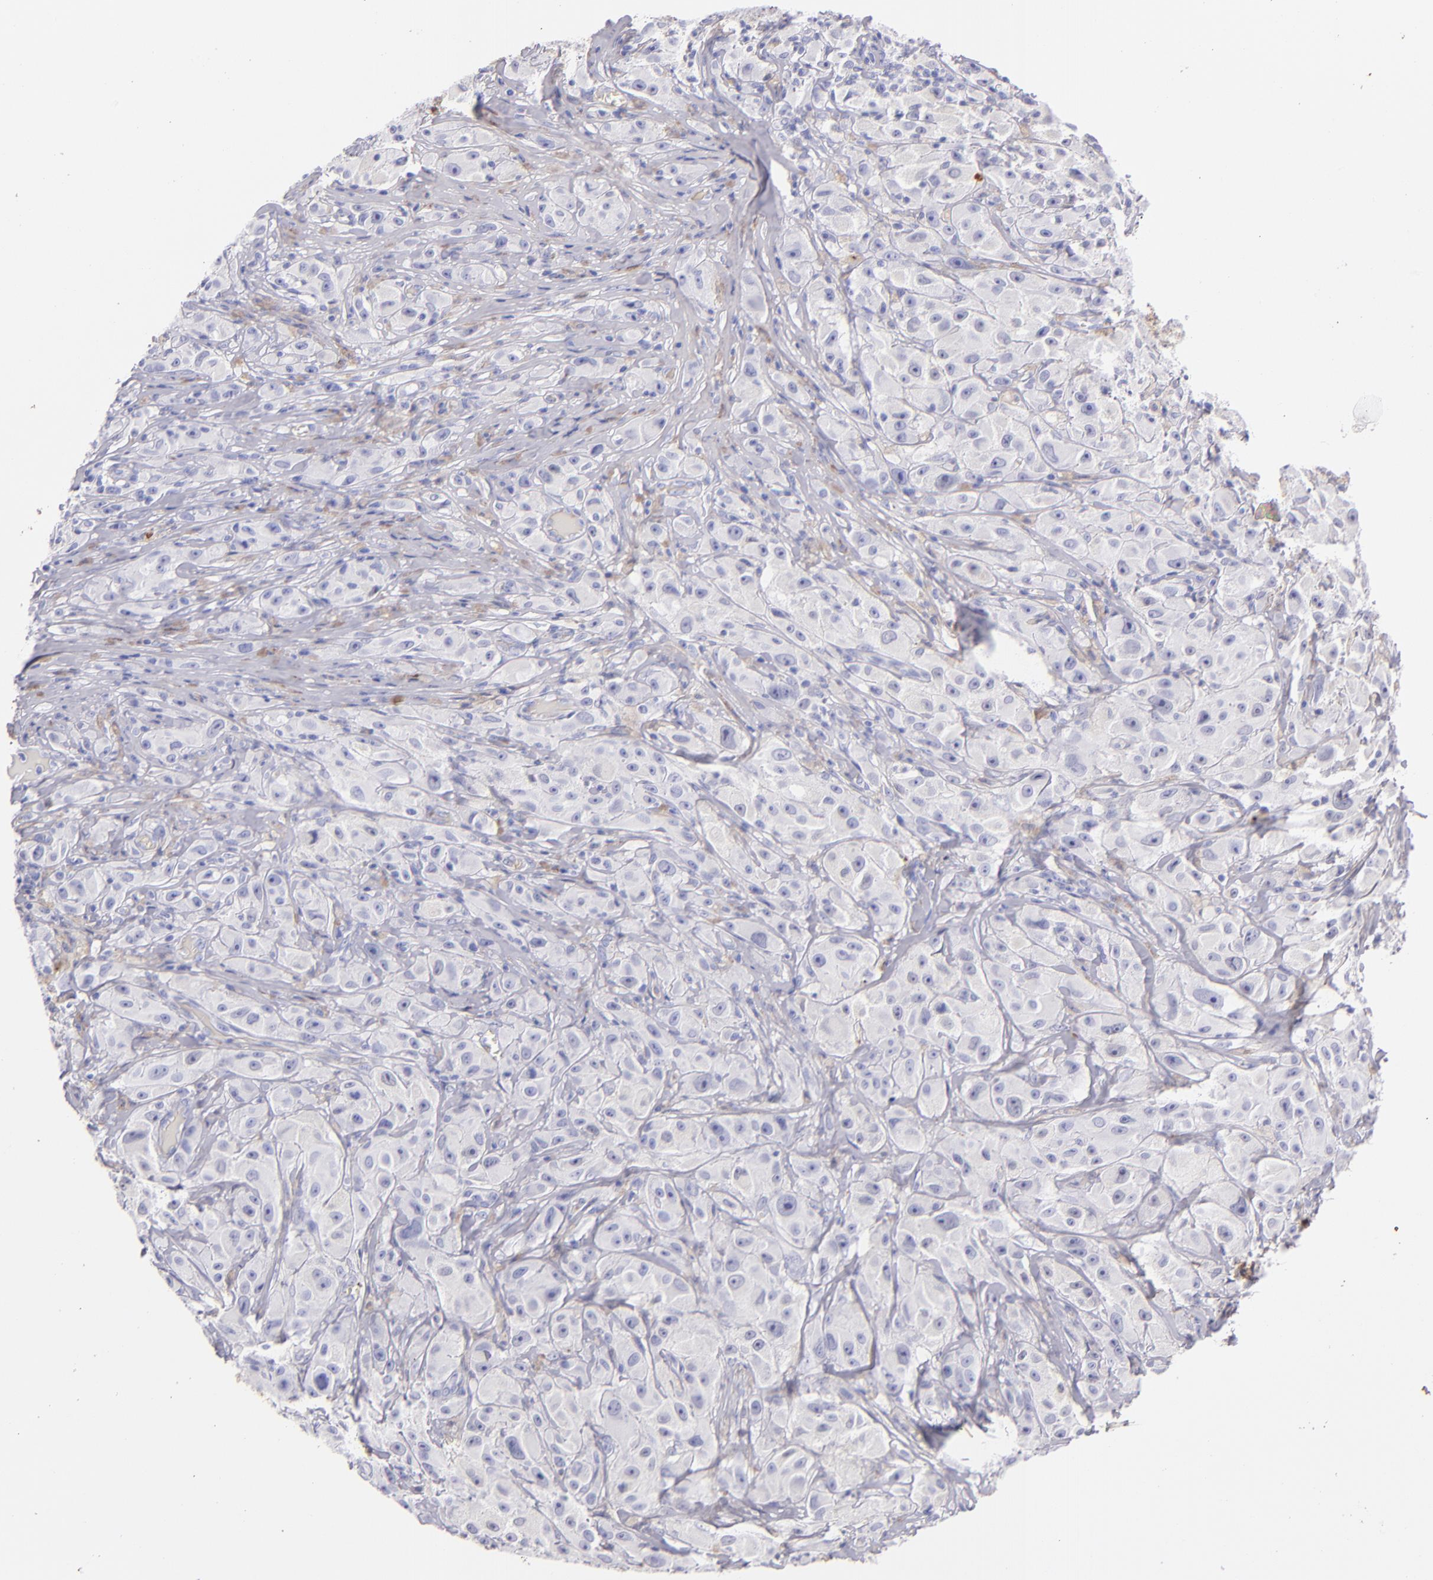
{"staining": {"intensity": "negative", "quantity": "none", "location": "none"}, "tissue": "melanoma", "cell_type": "Tumor cells", "image_type": "cancer", "snomed": [{"axis": "morphology", "description": "Malignant melanoma, NOS"}, {"axis": "topography", "description": "Skin"}], "caption": "This is a histopathology image of IHC staining of malignant melanoma, which shows no positivity in tumor cells. (DAB (3,3'-diaminobenzidine) IHC, high magnification).", "gene": "FGB", "patient": {"sex": "male", "age": 56}}